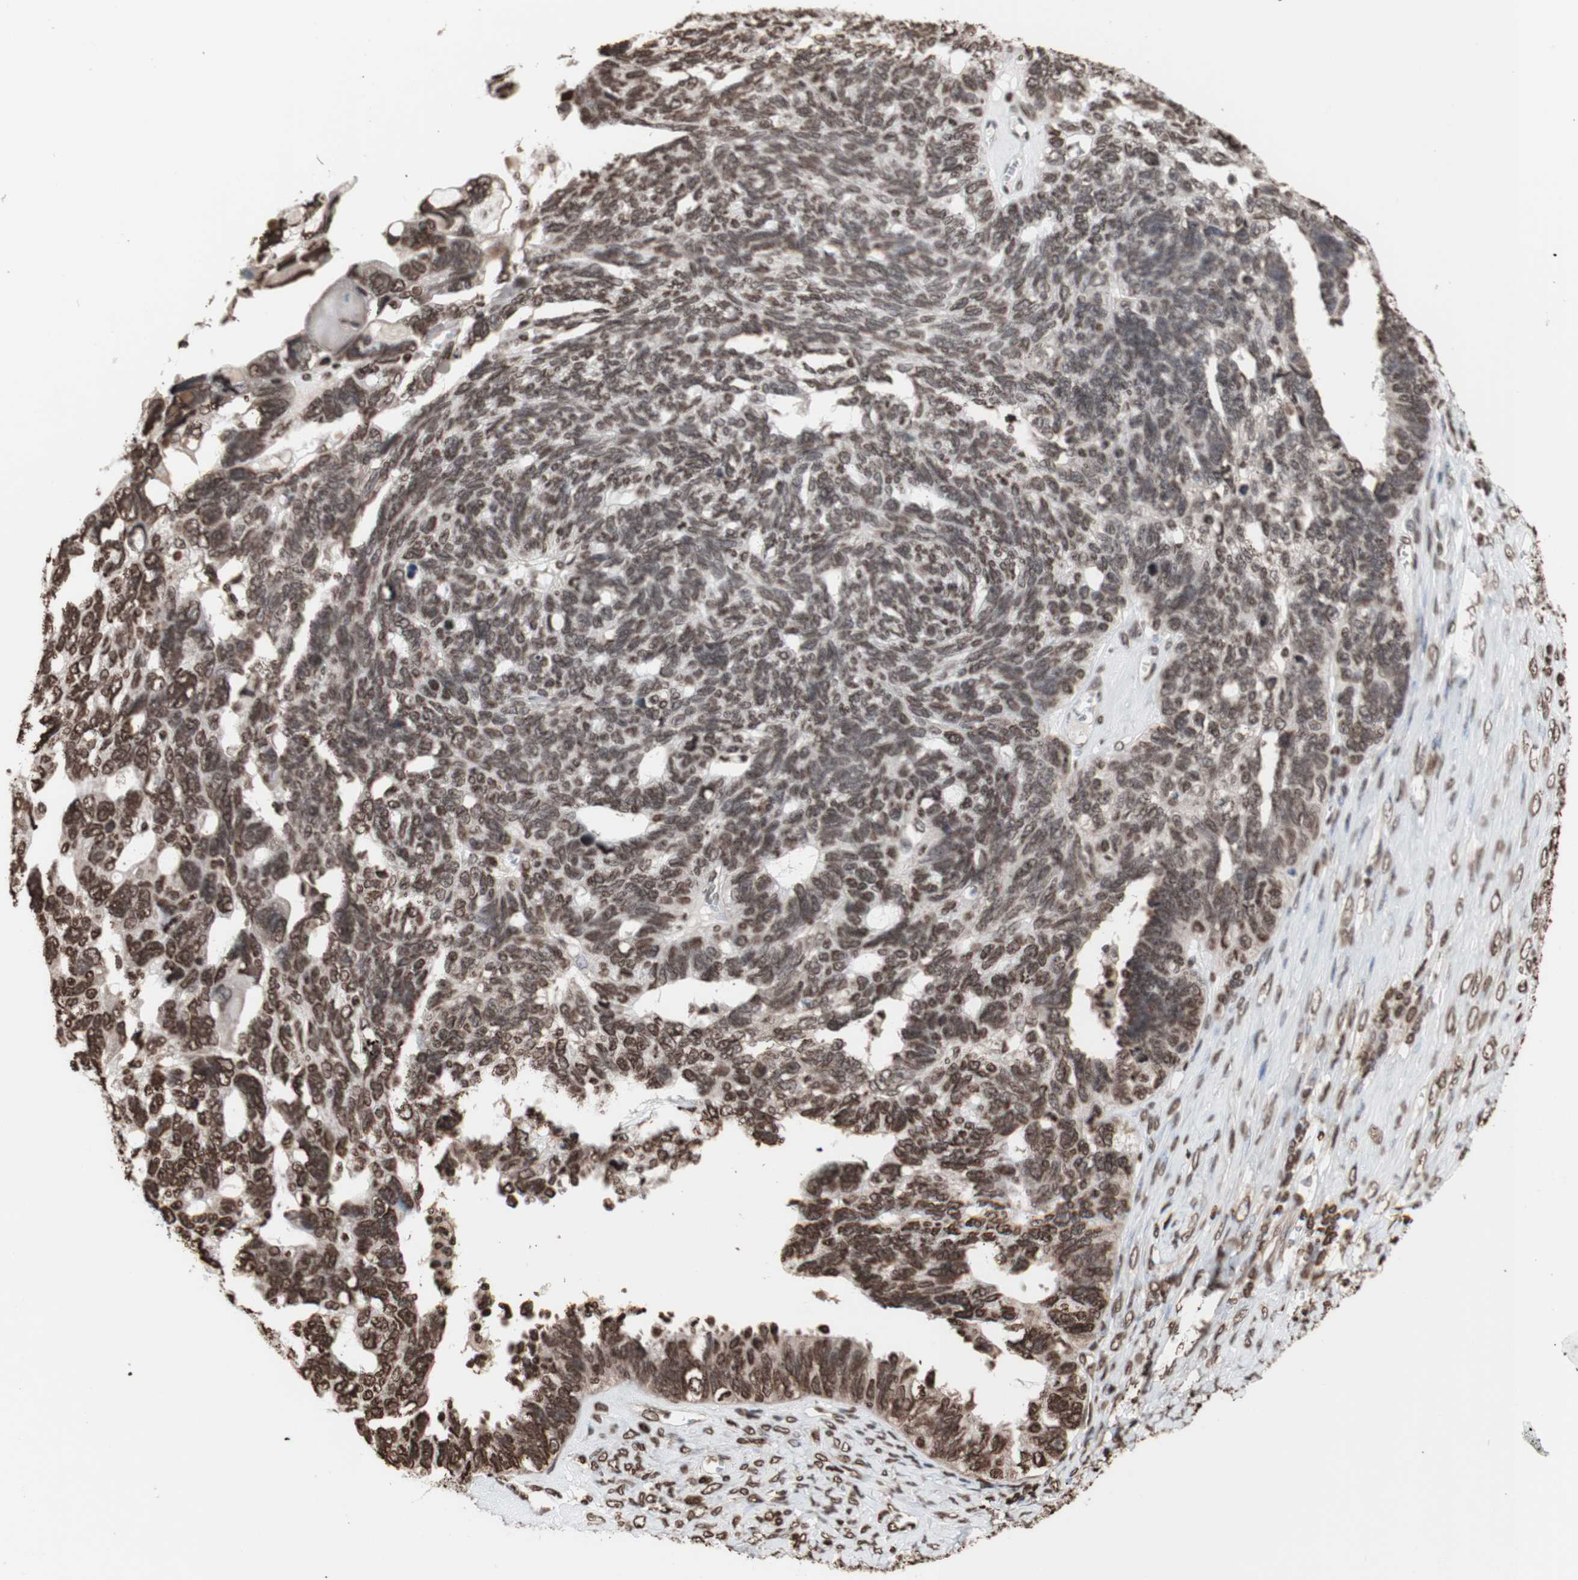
{"staining": {"intensity": "moderate", "quantity": ">75%", "location": "nuclear"}, "tissue": "ovarian cancer", "cell_type": "Tumor cells", "image_type": "cancer", "snomed": [{"axis": "morphology", "description": "Cystadenocarcinoma, serous, NOS"}, {"axis": "topography", "description": "Ovary"}], "caption": "The immunohistochemical stain labels moderate nuclear expression in tumor cells of ovarian serous cystadenocarcinoma tissue.", "gene": "SNAI2", "patient": {"sex": "female", "age": 79}}